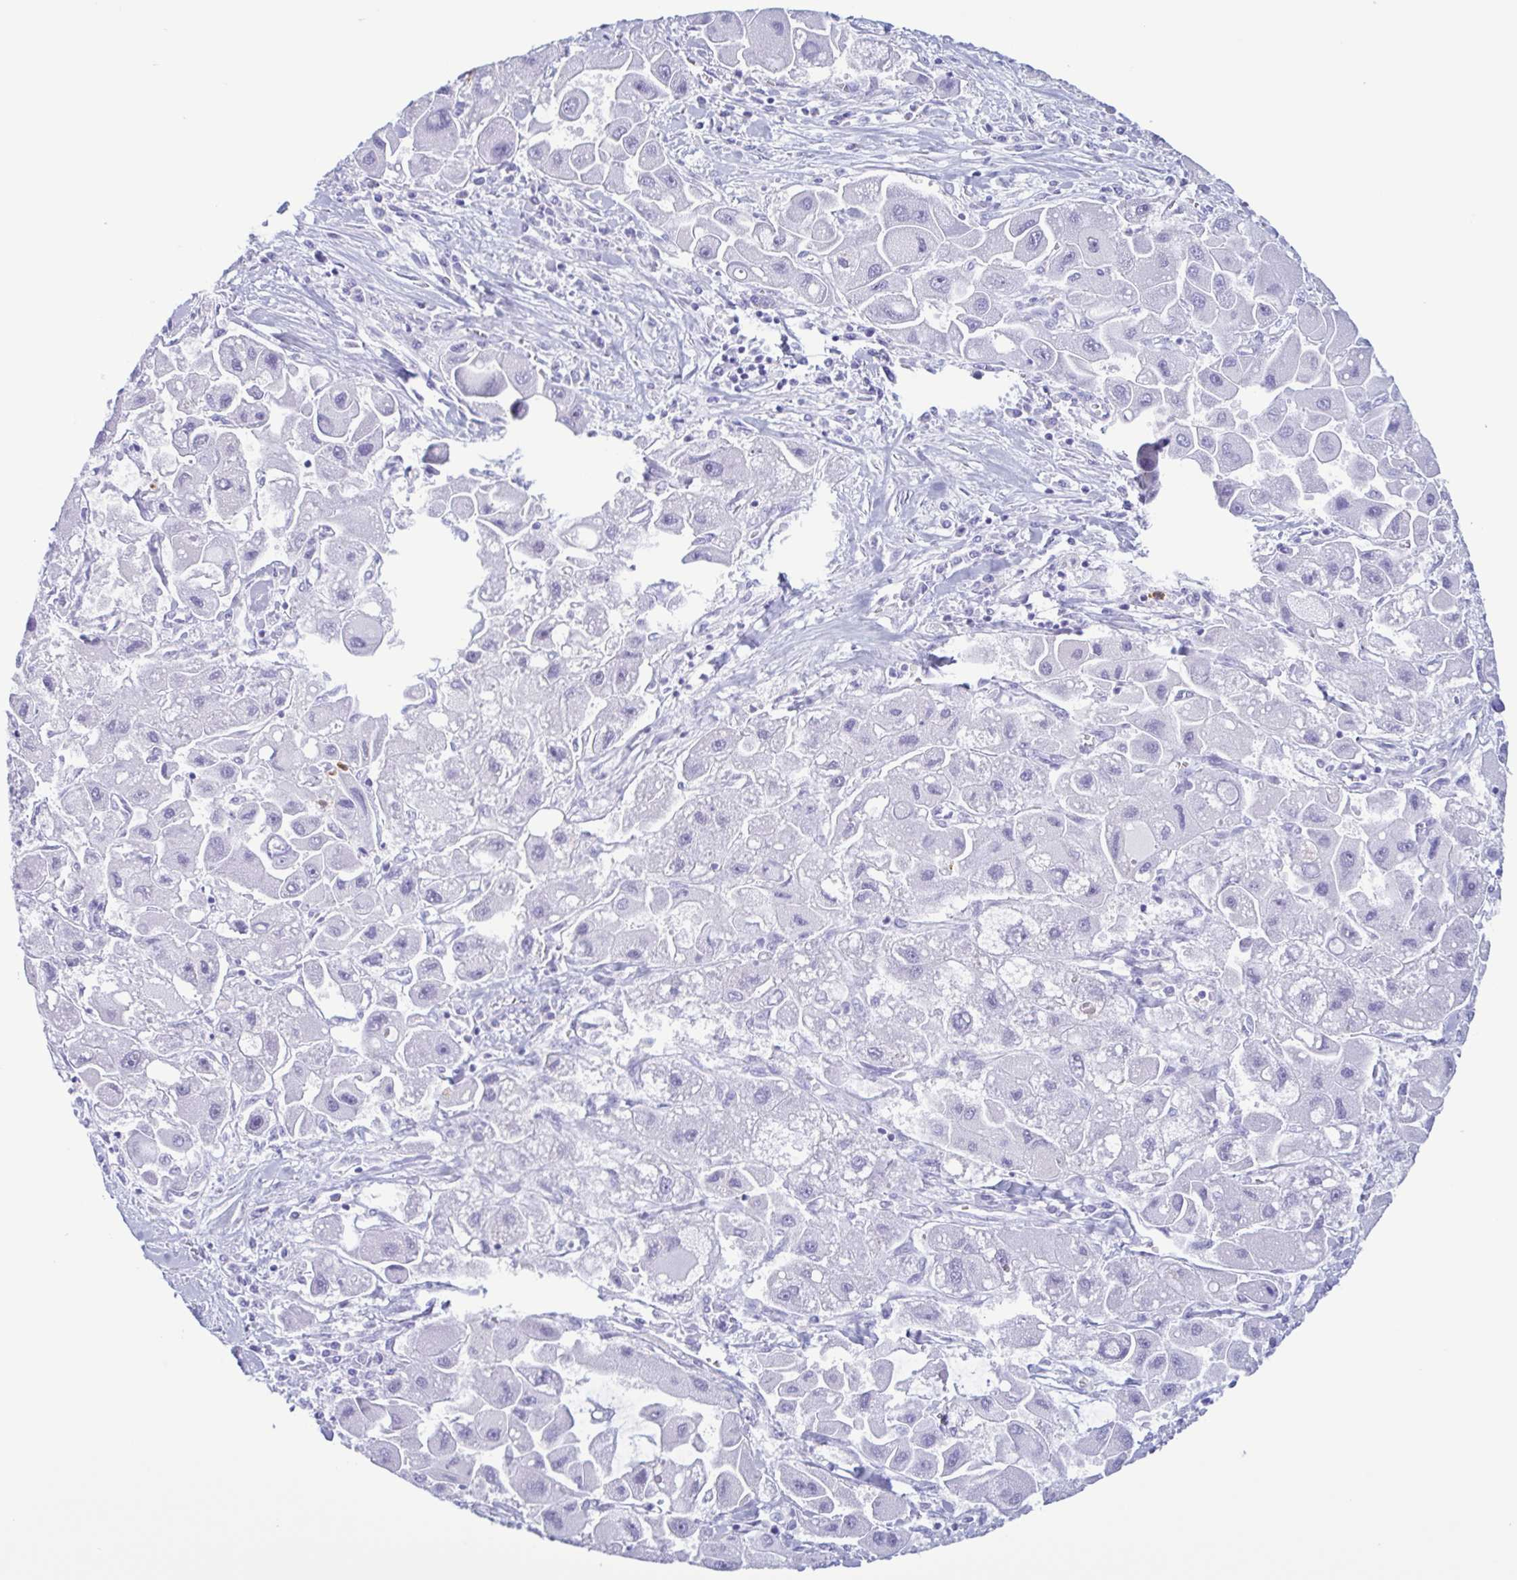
{"staining": {"intensity": "negative", "quantity": "none", "location": "none"}, "tissue": "liver cancer", "cell_type": "Tumor cells", "image_type": "cancer", "snomed": [{"axis": "morphology", "description": "Carcinoma, Hepatocellular, NOS"}, {"axis": "topography", "description": "Liver"}], "caption": "An image of human liver cancer is negative for staining in tumor cells.", "gene": "LTF", "patient": {"sex": "male", "age": 24}}